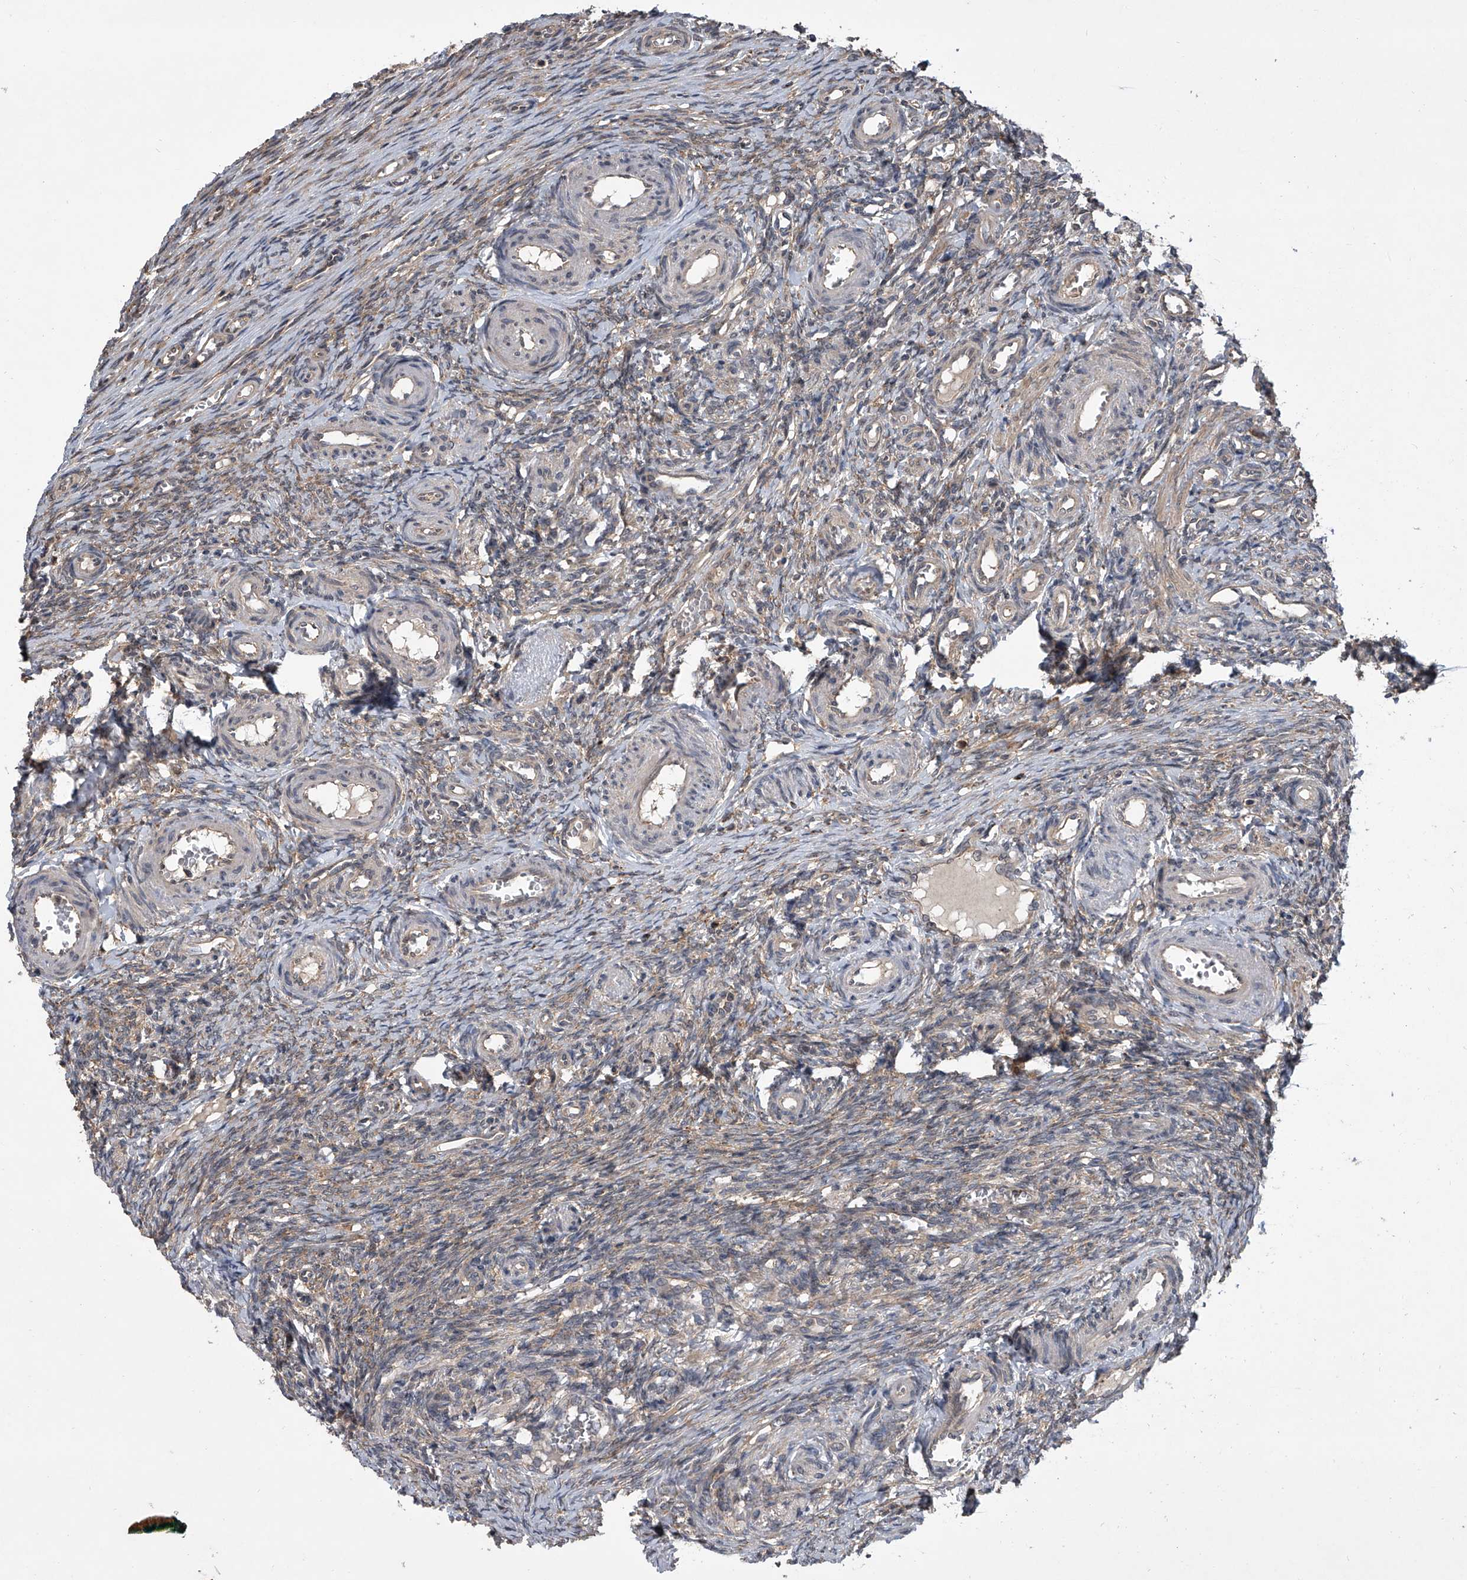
{"staining": {"intensity": "weak", "quantity": "<25%", "location": "cytoplasmic/membranous"}, "tissue": "ovary", "cell_type": "Ovarian stroma cells", "image_type": "normal", "snomed": [{"axis": "morphology", "description": "Adenocarcinoma, NOS"}, {"axis": "topography", "description": "Endometrium"}], "caption": "Human ovary stained for a protein using immunohistochemistry (IHC) exhibits no expression in ovarian stroma cells.", "gene": "GEMIN8", "patient": {"sex": "female", "age": 32}}